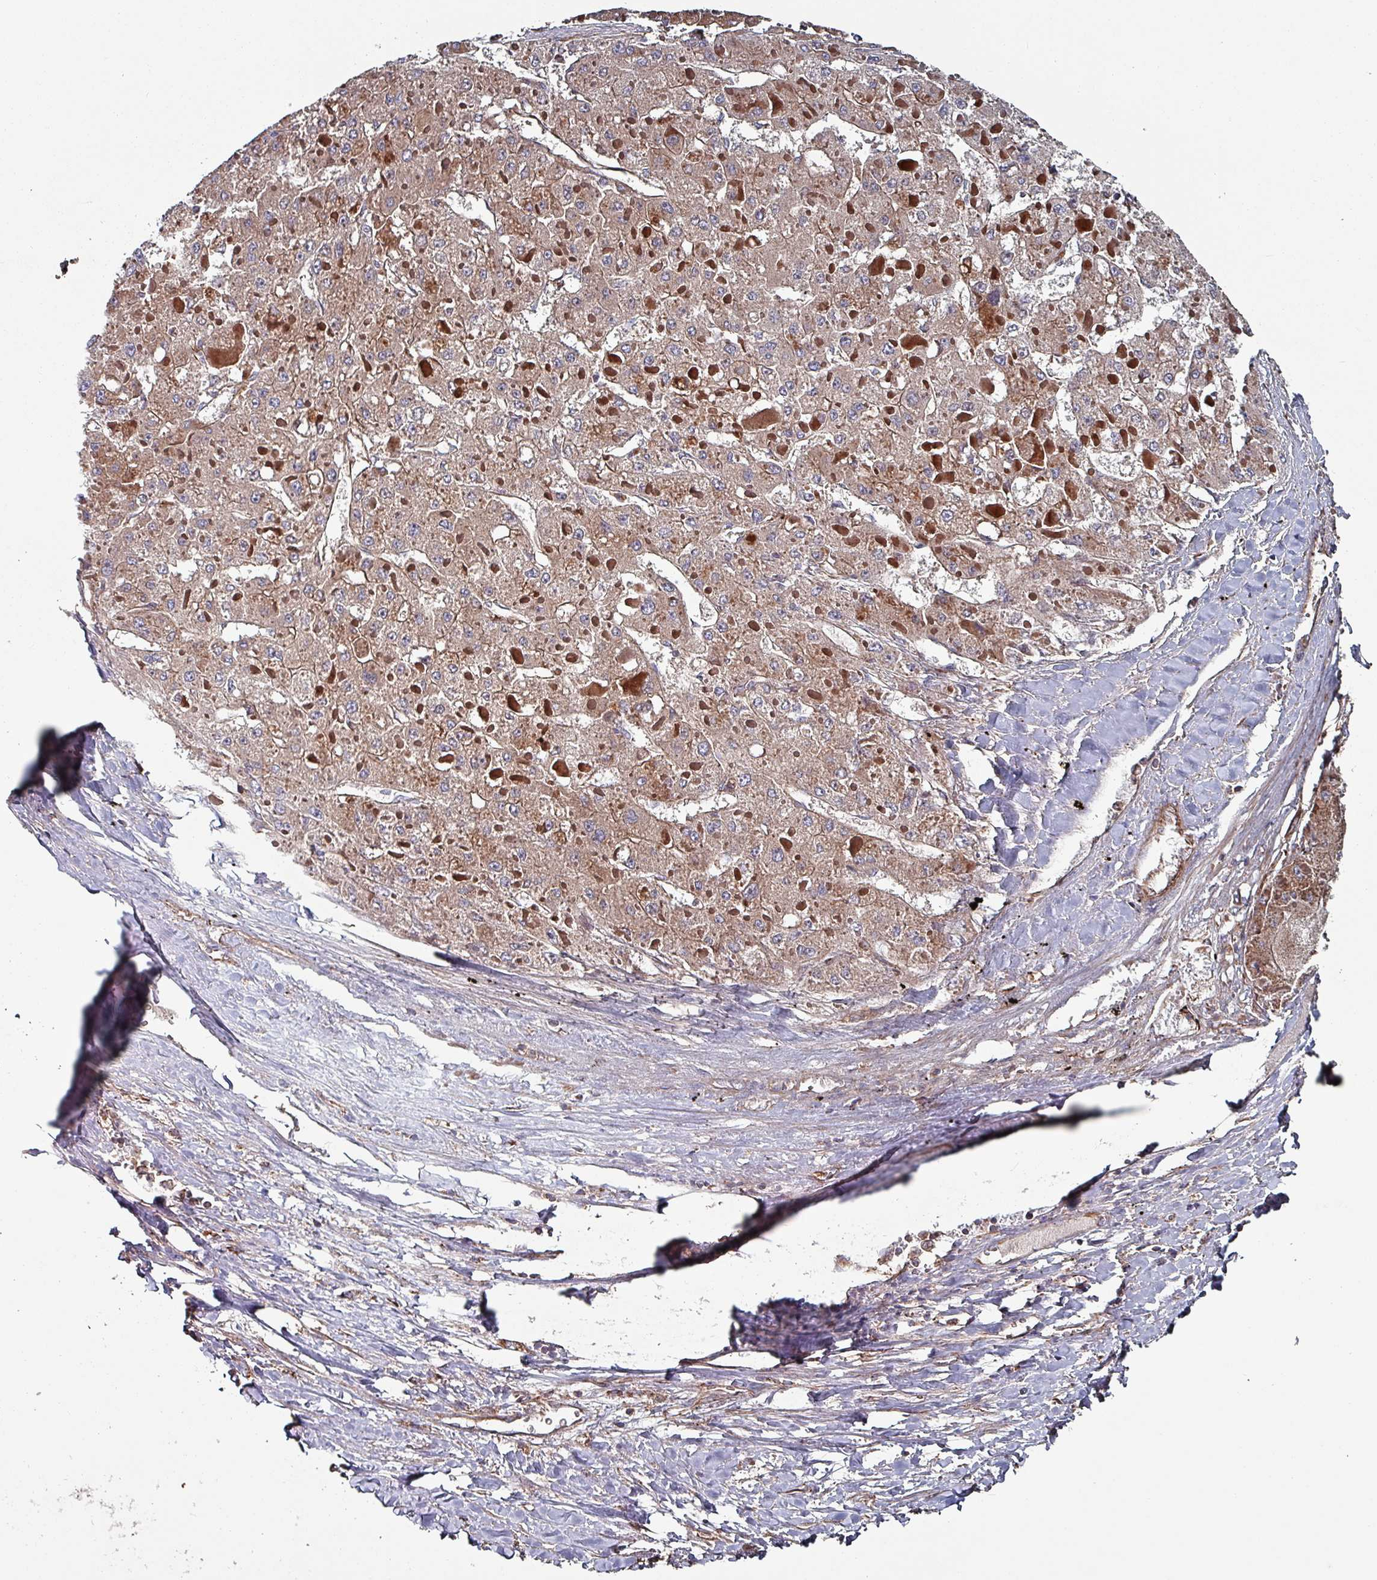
{"staining": {"intensity": "moderate", "quantity": ">75%", "location": "cytoplasmic/membranous"}, "tissue": "liver cancer", "cell_type": "Tumor cells", "image_type": "cancer", "snomed": [{"axis": "morphology", "description": "Carcinoma, Hepatocellular, NOS"}, {"axis": "topography", "description": "Liver"}], "caption": "Moderate cytoplasmic/membranous expression for a protein is appreciated in approximately >75% of tumor cells of hepatocellular carcinoma (liver) using IHC.", "gene": "ANO10", "patient": {"sex": "female", "age": 73}}